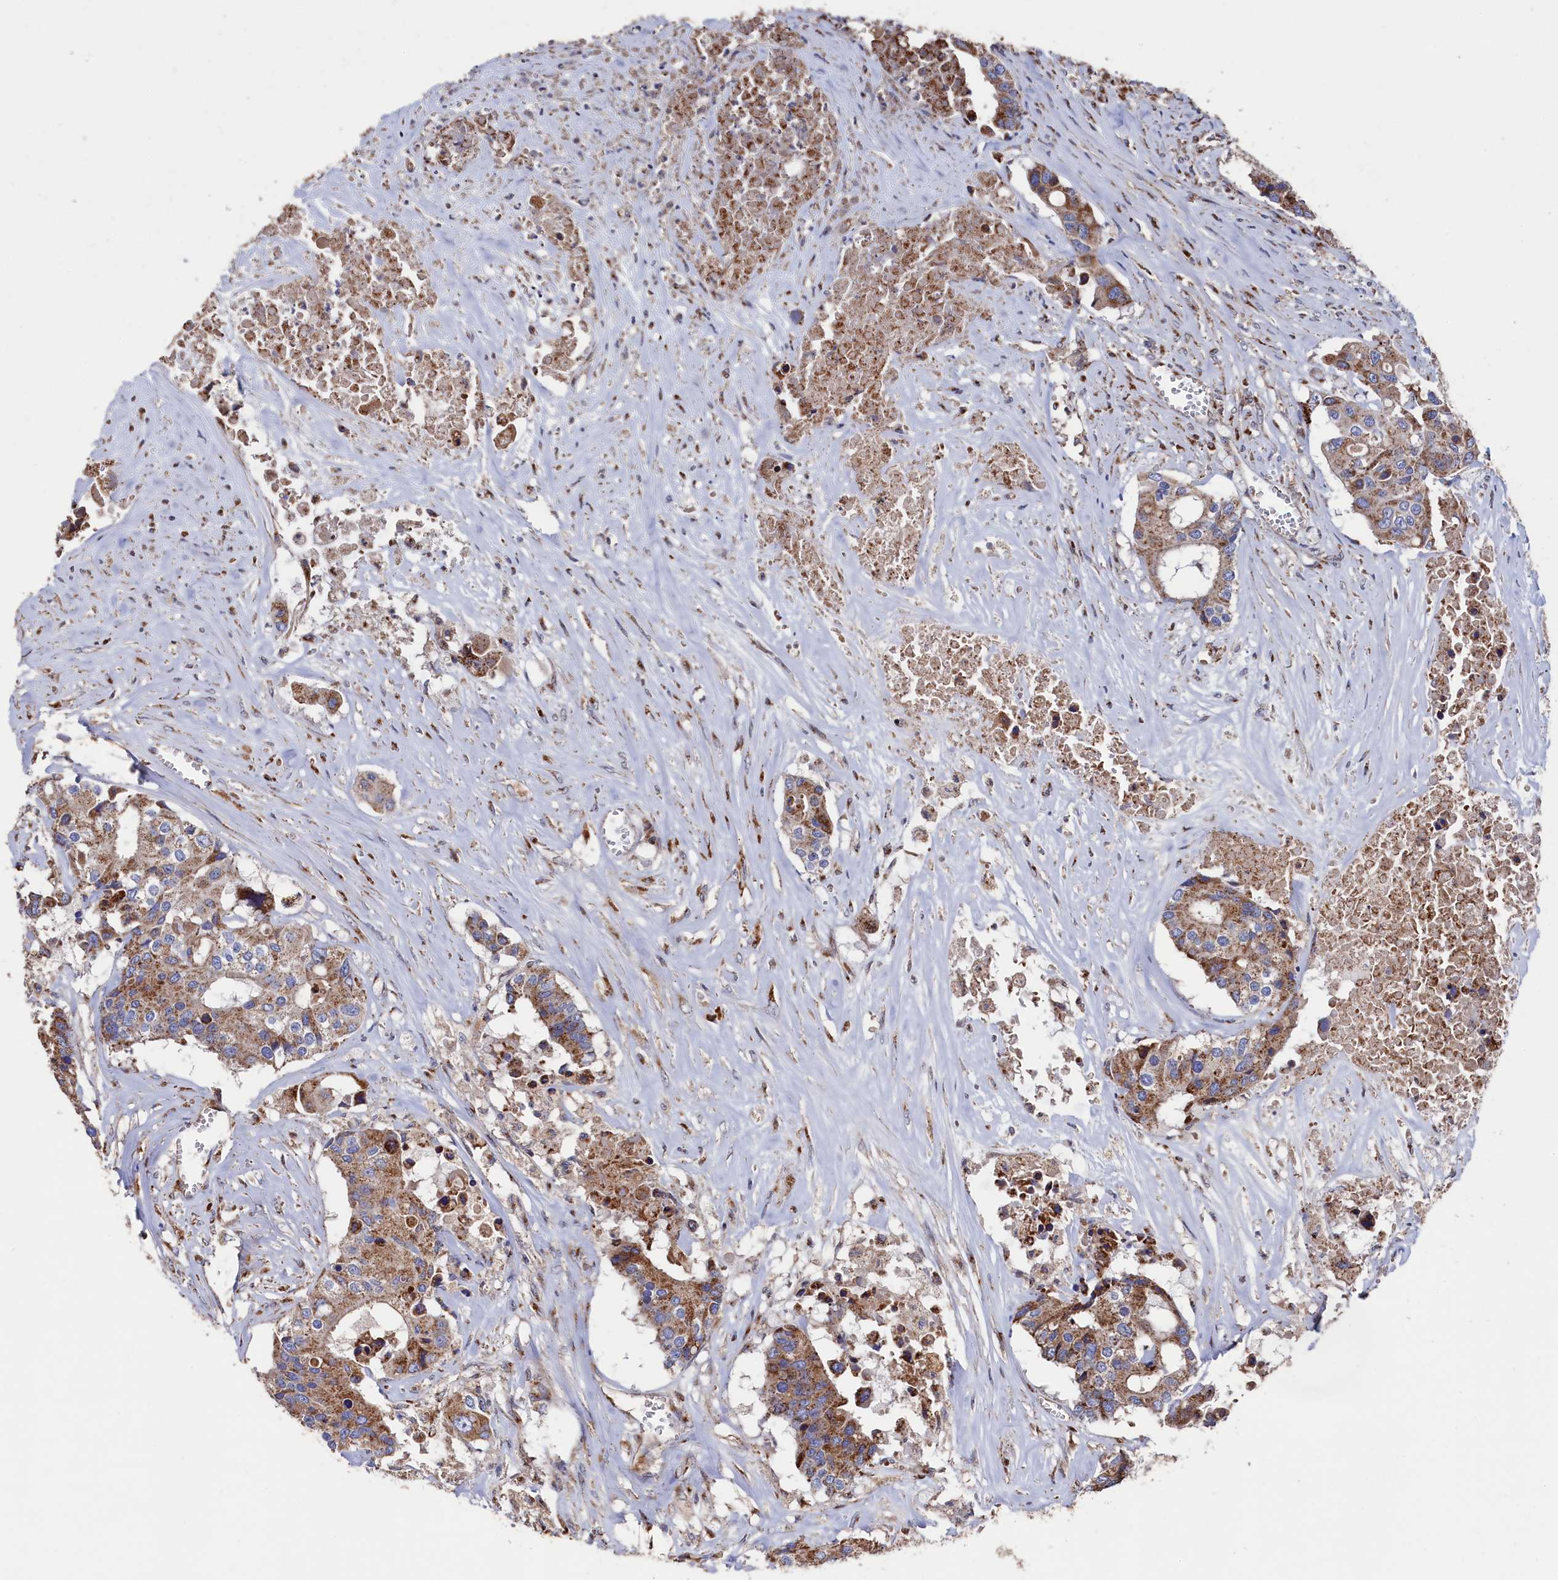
{"staining": {"intensity": "moderate", "quantity": ">75%", "location": "cytoplasmic/membranous"}, "tissue": "colorectal cancer", "cell_type": "Tumor cells", "image_type": "cancer", "snomed": [{"axis": "morphology", "description": "Adenocarcinoma, NOS"}, {"axis": "topography", "description": "Colon"}], "caption": "A brown stain labels moderate cytoplasmic/membranous expression of a protein in colorectal adenocarcinoma tumor cells. The protein of interest is shown in brown color, while the nuclei are stained blue.", "gene": "PRRC1", "patient": {"sex": "male", "age": 77}}